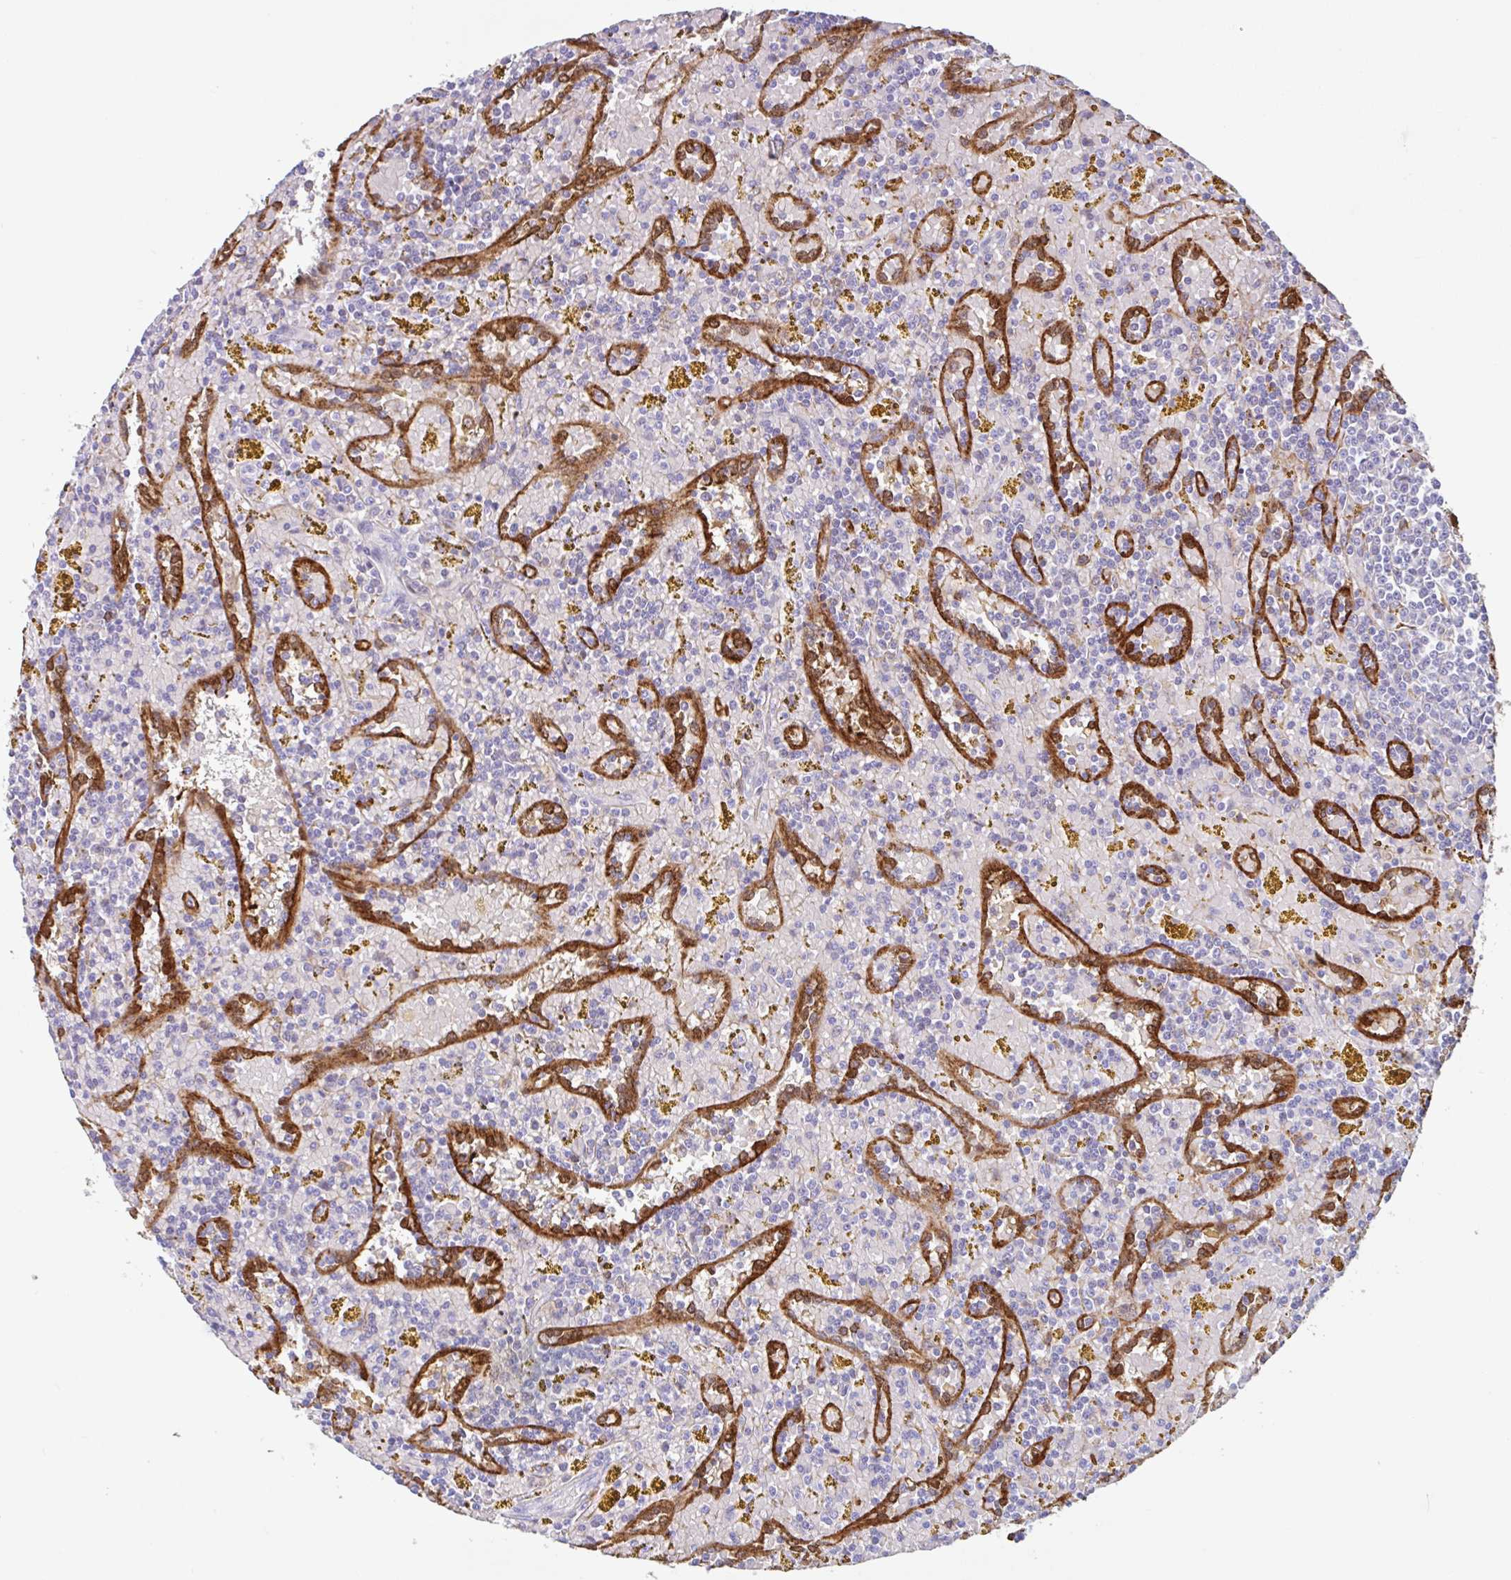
{"staining": {"intensity": "negative", "quantity": "none", "location": "none"}, "tissue": "lymphoma", "cell_type": "Tumor cells", "image_type": "cancer", "snomed": [{"axis": "morphology", "description": "Malignant lymphoma, non-Hodgkin's type, Low grade"}, {"axis": "topography", "description": "Spleen"}, {"axis": "topography", "description": "Lymph node"}], "caption": "Tumor cells are negative for protein expression in human lymphoma. (Stains: DAB IHC with hematoxylin counter stain, Microscopy: brightfield microscopy at high magnification).", "gene": "EFHD1", "patient": {"sex": "female", "age": 66}}